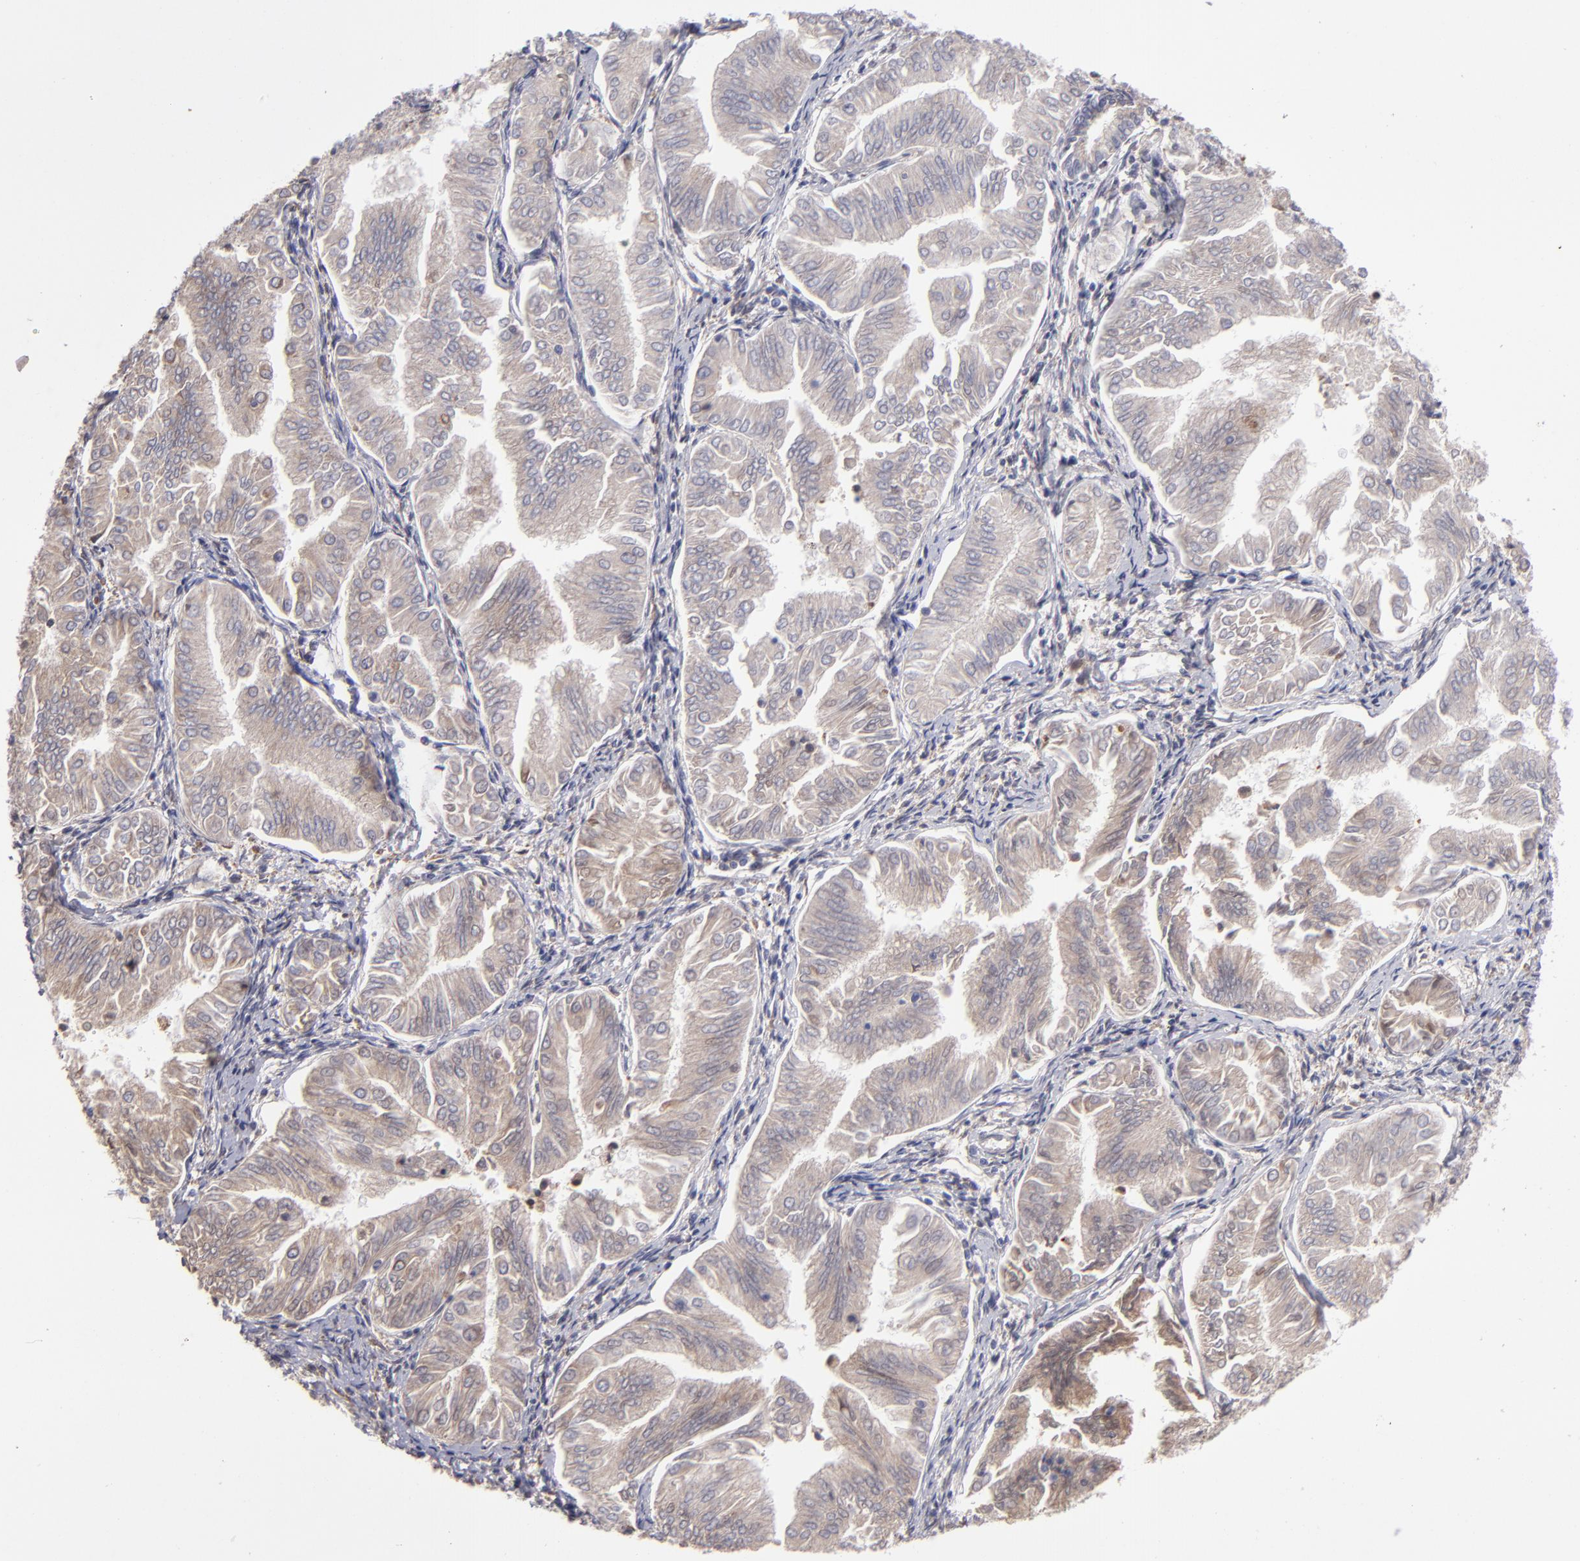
{"staining": {"intensity": "weak", "quantity": ">75%", "location": "cytoplasmic/membranous"}, "tissue": "endometrial cancer", "cell_type": "Tumor cells", "image_type": "cancer", "snomed": [{"axis": "morphology", "description": "Adenocarcinoma, NOS"}, {"axis": "topography", "description": "Endometrium"}], "caption": "DAB immunohistochemical staining of human endometrial cancer reveals weak cytoplasmic/membranous protein staining in approximately >75% of tumor cells.", "gene": "CFB", "patient": {"sex": "female", "age": 53}}